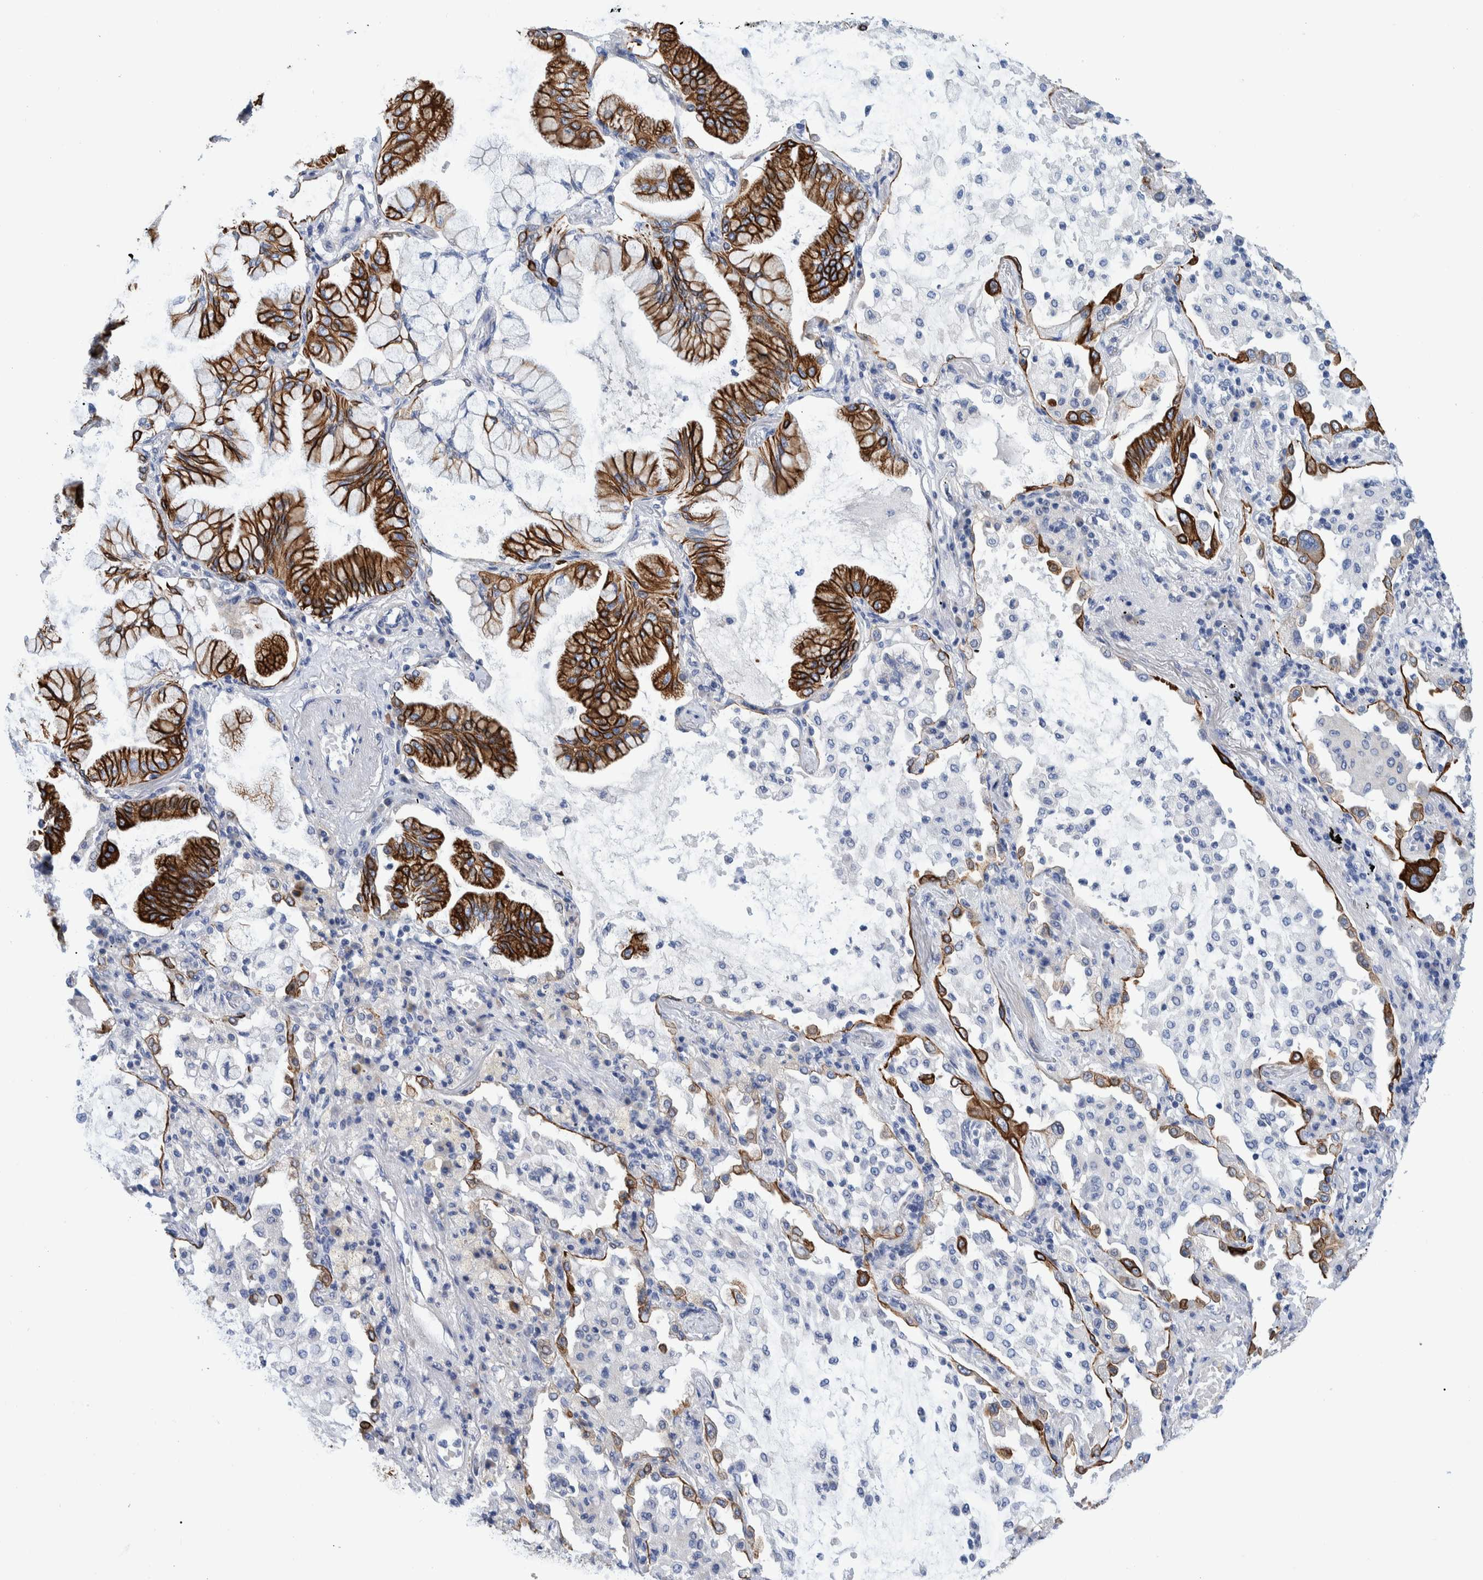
{"staining": {"intensity": "strong", "quantity": ">75%", "location": "cytoplasmic/membranous"}, "tissue": "lung cancer", "cell_type": "Tumor cells", "image_type": "cancer", "snomed": [{"axis": "morphology", "description": "Adenocarcinoma, NOS"}, {"axis": "topography", "description": "Lung"}], "caption": "Protein expression analysis of human lung cancer (adenocarcinoma) reveals strong cytoplasmic/membranous staining in approximately >75% of tumor cells. (IHC, brightfield microscopy, high magnification).", "gene": "MKS1", "patient": {"sex": "female", "age": 70}}